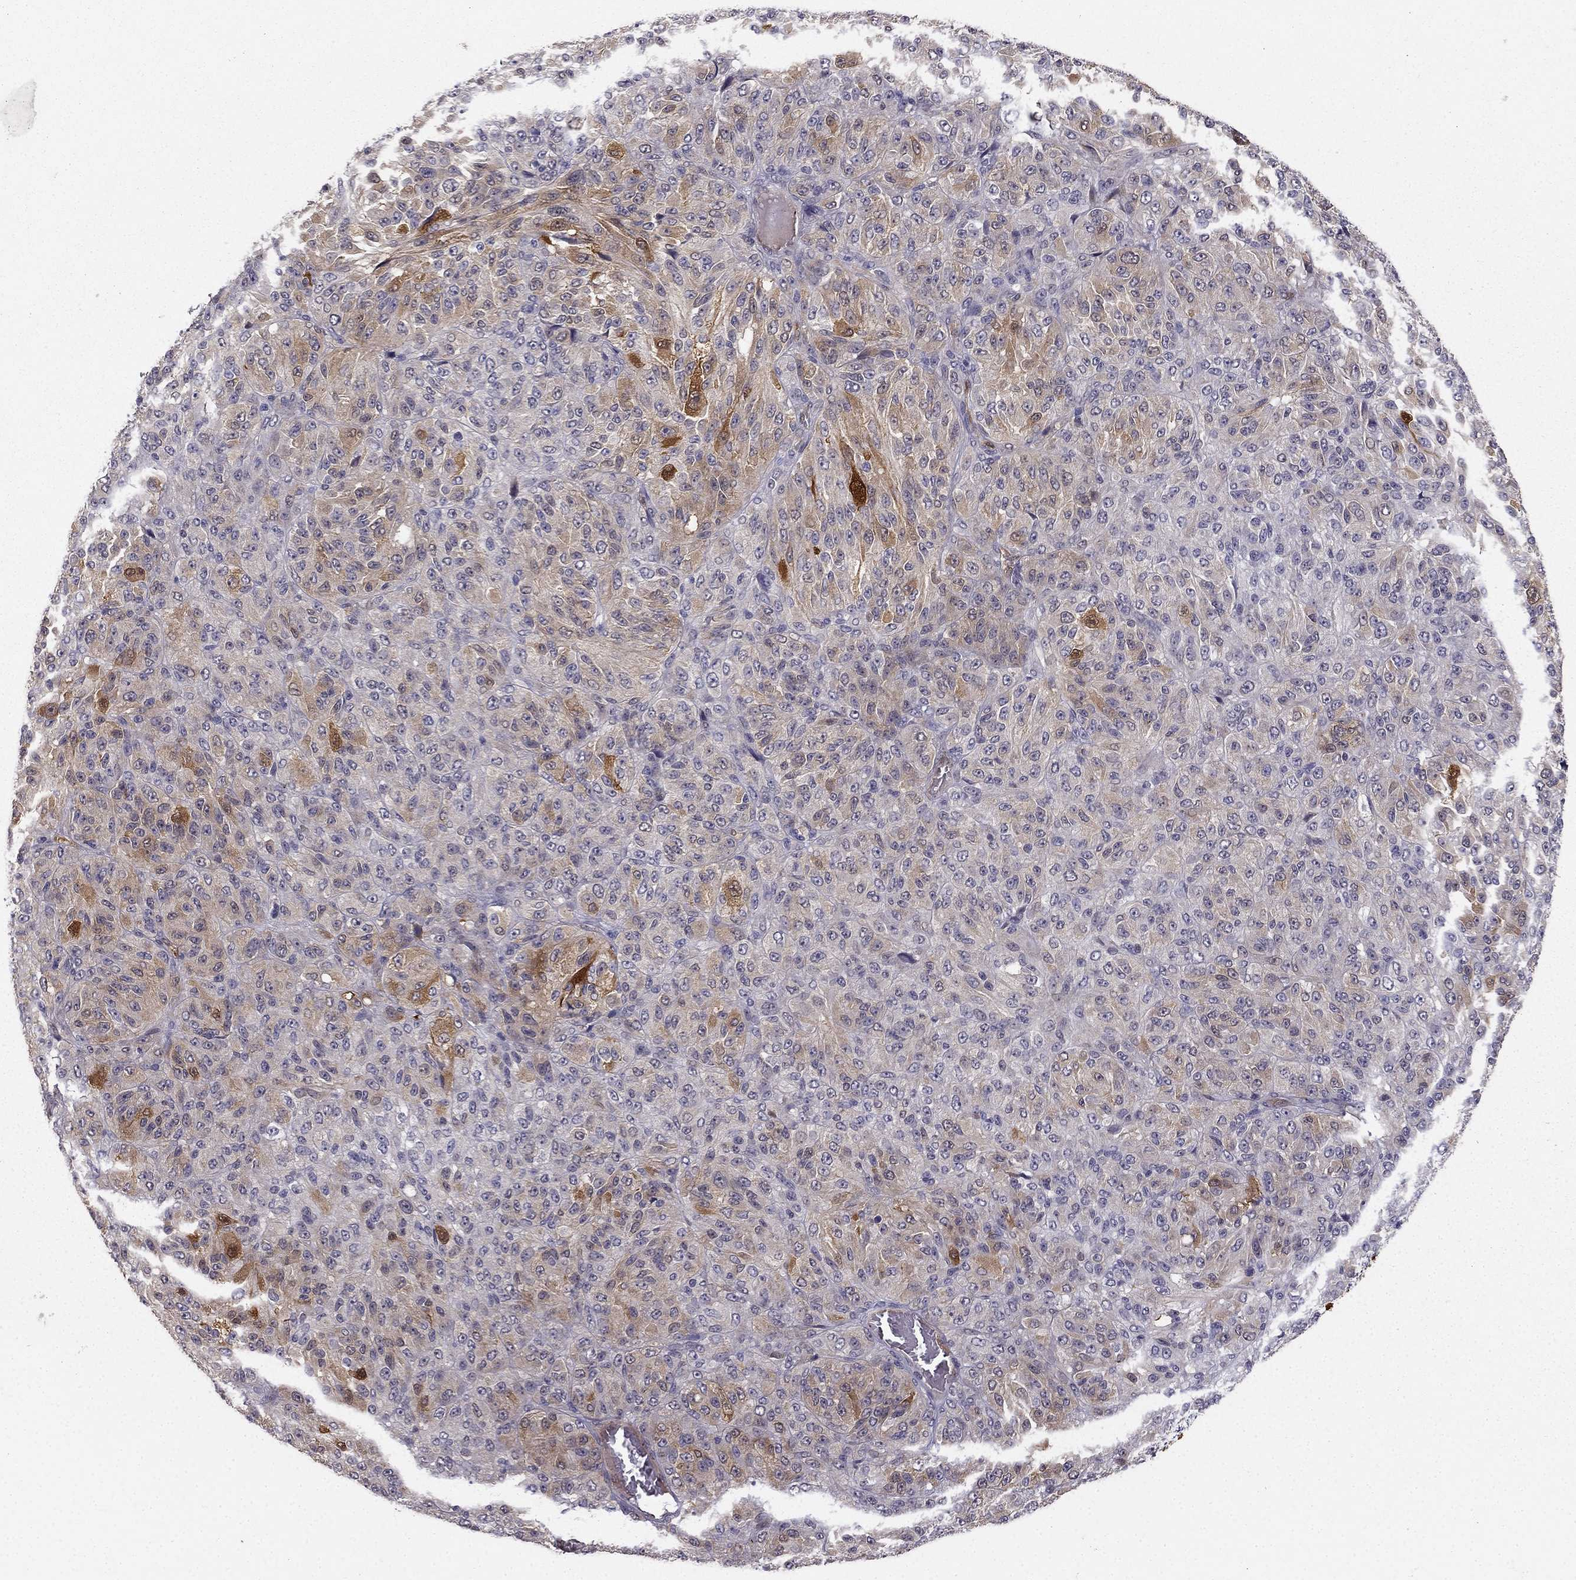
{"staining": {"intensity": "moderate", "quantity": "25%-75%", "location": "cytoplasmic/membranous"}, "tissue": "melanoma", "cell_type": "Tumor cells", "image_type": "cancer", "snomed": [{"axis": "morphology", "description": "Malignant melanoma, Metastatic site"}, {"axis": "topography", "description": "Brain"}], "caption": "This histopathology image exhibits immunohistochemistry (IHC) staining of melanoma, with medium moderate cytoplasmic/membranous staining in about 25%-75% of tumor cells.", "gene": "NQO1", "patient": {"sex": "female", "age": 56}}